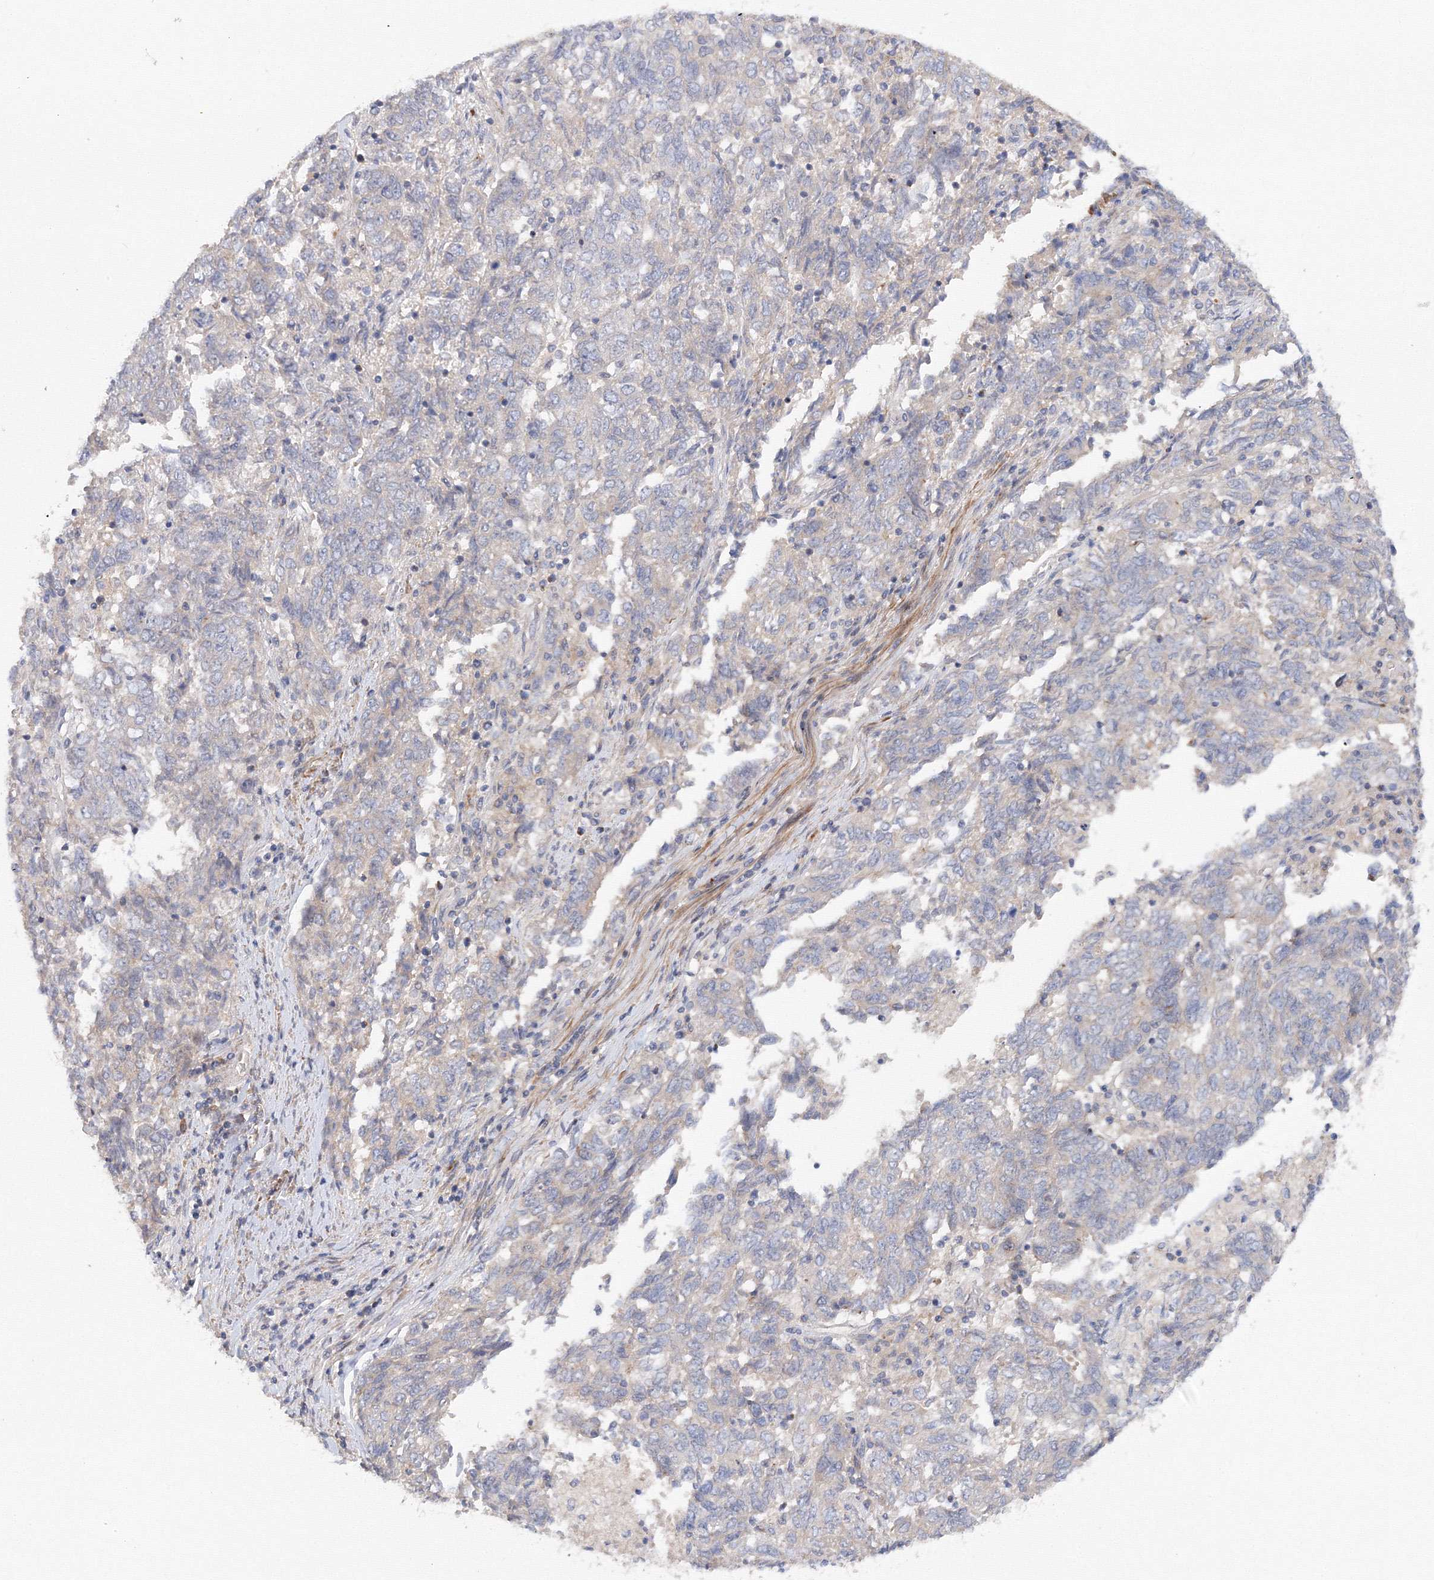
{"staining": {"intensity": "weak", "quantity": "<25%", "location": "cytoplasmic/membranous"}, "tissue": "endometrial cancer", "cell_type": "Tumor cells", "image_type": "cancer", "snomed": [{"axis": "morphology", "description": "Adenocarcinoma, NOS"}, {"axis": "topography", "description": "Endometrium"}], "caption": "A micrograph of endometrial cancer (adenocarcinoma) stained for a protein exhibits no brown staining in tumor cells. Nuclei are stained in blue.", "gene": "DIS3L2", "patient": {"sex": "female", "age": 80}}